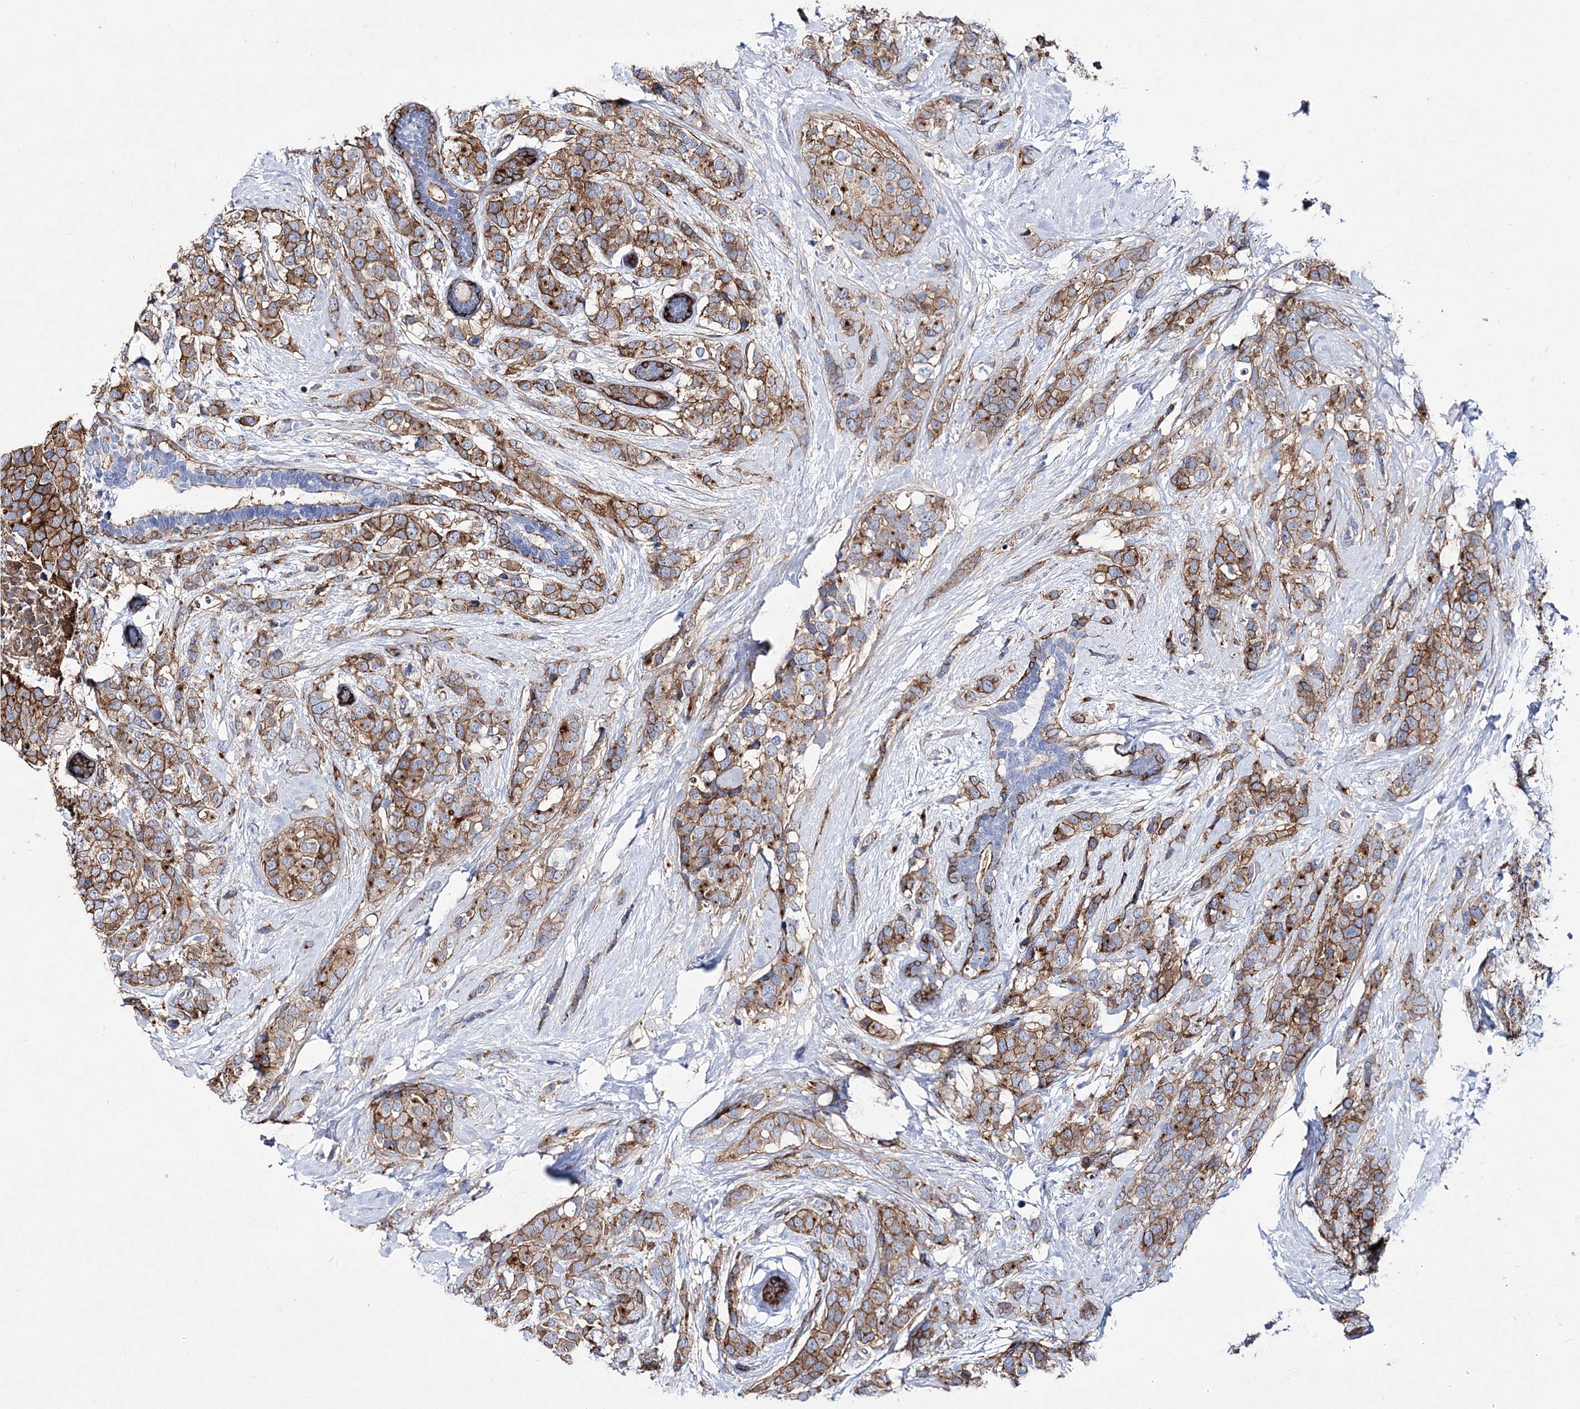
{"staining": {"intensity": "moderate", "quantity": ">75%", "location": "cytoplasmic/membranous"}, "tissue": "breast cancer", "cell_type": "Tumor cells", "image_type": "cancer", "snomed": [{"axis": "morphology", "description": "Lobular carcinoma"}, {"axis": "topography", "description": "Breast"}], "caption": "A brown stain shows moderate cytoplasmic/membranous expression of a protein in human breast lobular carcinoma tumor cells.", "gene": "ANO1", "patient": {"sex": "female", "age": 59}}